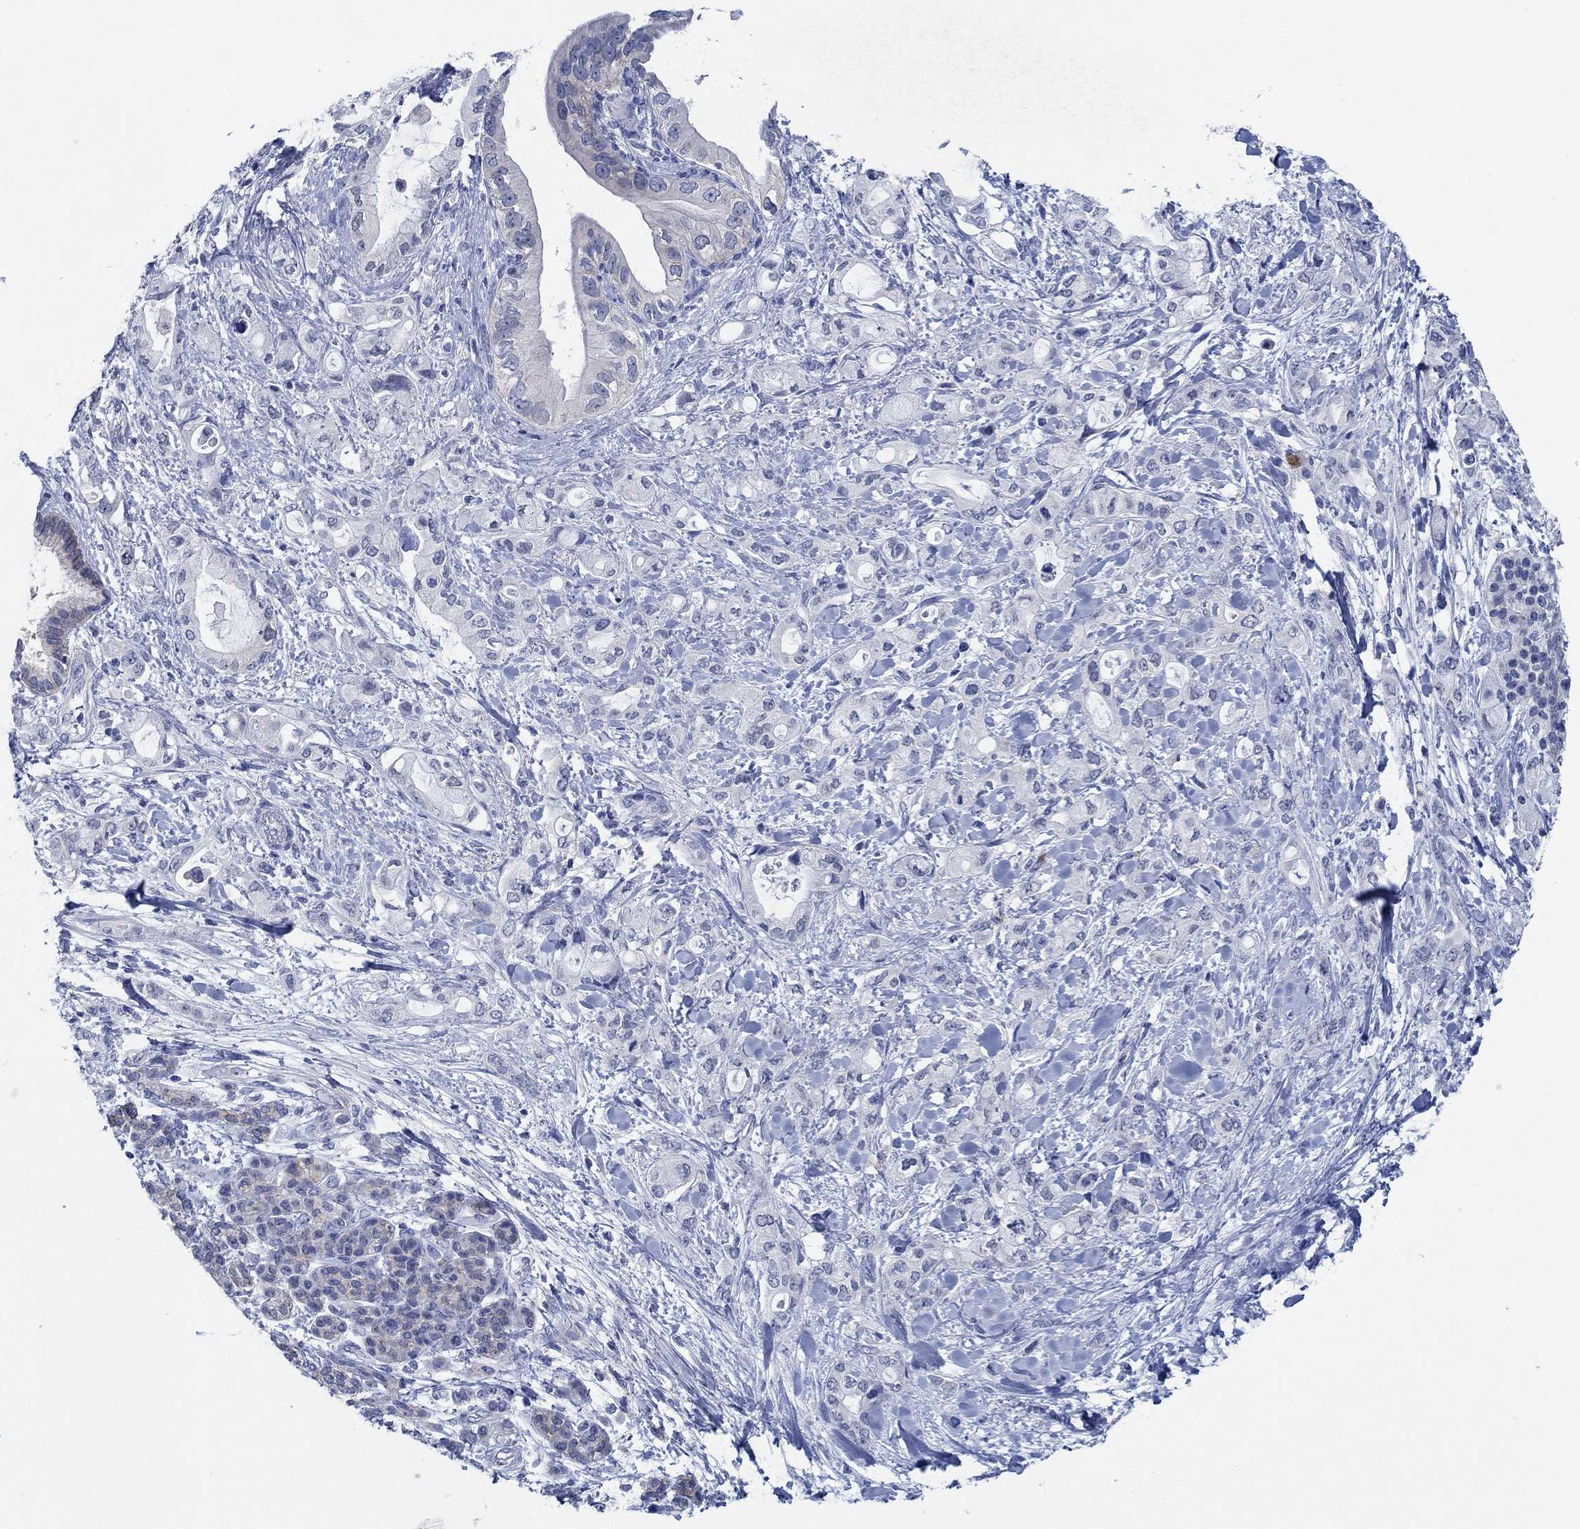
{"staining": {"intensity": "negative", "quantity": "none", "location": "none"}, "tissue": "pancreatic cancer", "cell_type": "Tumor cells", "image_type": "cancer", "snomed": [{"axis": "morphology", "description": "Adenocarcinoma, NOS"}, {"axis": "topography", "description": "Pancreas"}], "caption": "Immunohistochemical staining of pancreatic cancer (adenocarcinoma) exhibits no significant expression in tumor cells. (DAB (3,3'-diaminobenzidine) immunohistochemistry with hematoxylin counter stain).", "gene": "ZNF671", "patient": {"sex": "female", "age": 56}}